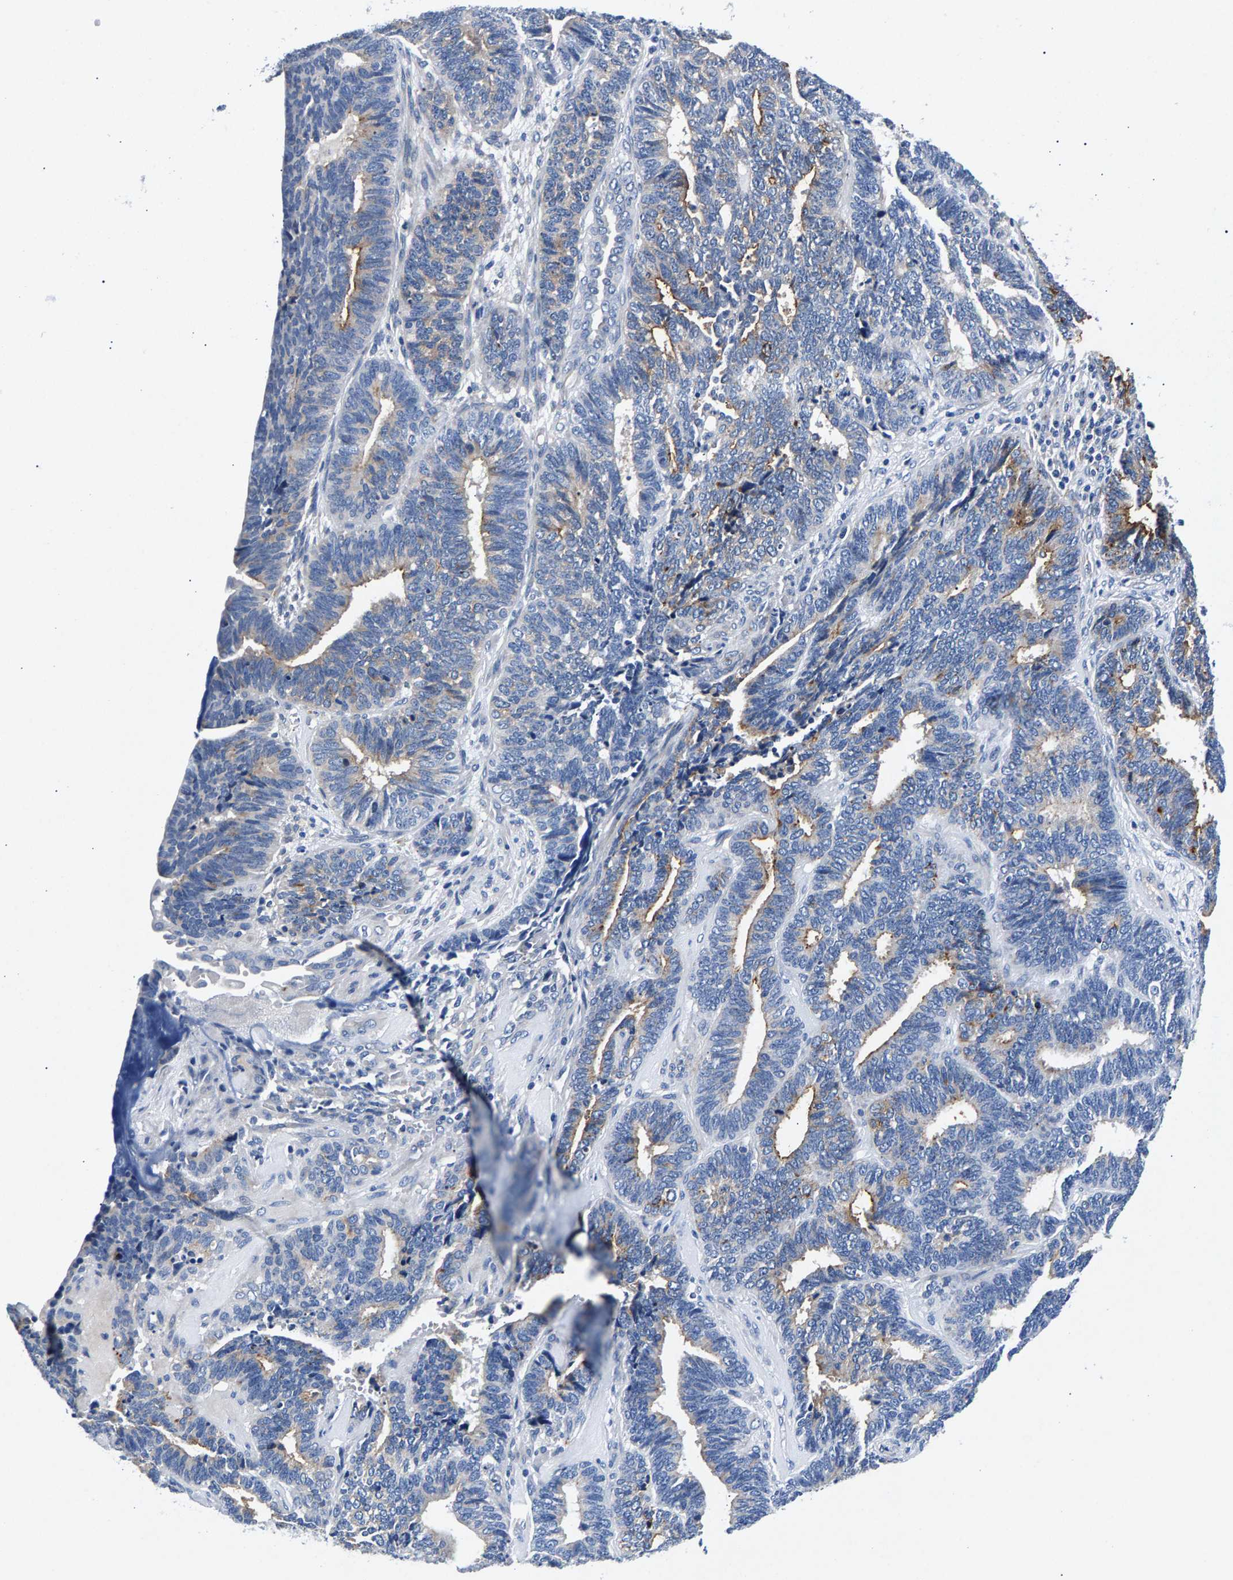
{"staining": {"intensity": "moderate", "quantity": "<25%", "location": "cytoplasmic/membranous"}, "tissue": "endometrial cancer", "cell_type": "Tumor cells", "image_type": "cancer", "snomed": [{"axis": "morphology", "description": "Adenocarcinoma, NOS"}, {"axis": "topography", "description": "Endometrium"}], "caption": "A brown stain labels moderate cytoplasmic/membranous staining of a protein in human adenocarcinoma (endometrial) tumor cells.", "gene": "P2RY4", "patient": {"sex": "female", "age": 70}}